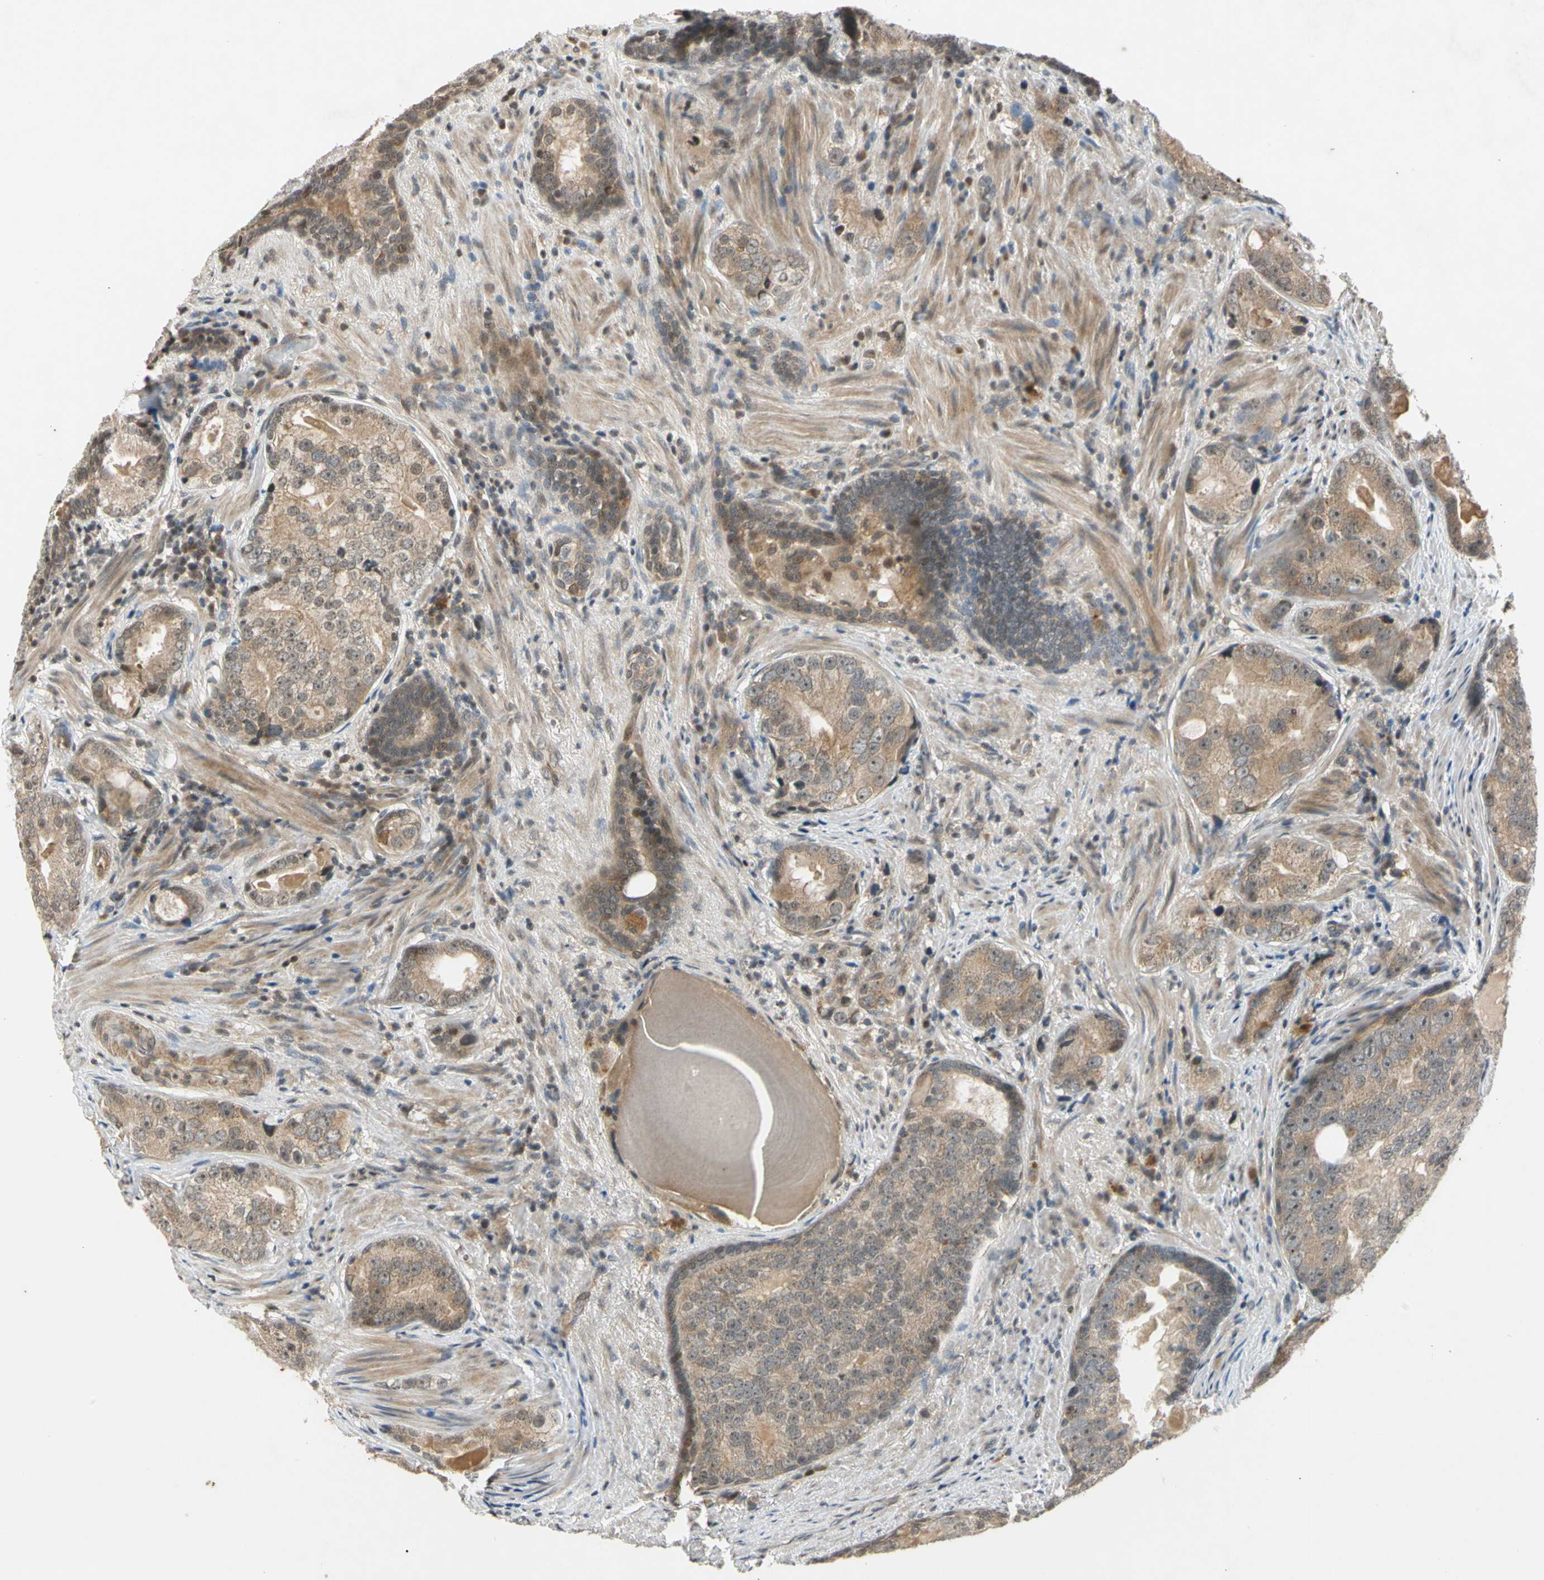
{"staining": {"intensity": "moderate", "quantity": ">75%", "location": "cytoplasmic/membranous"}, "tissue": "prostate cancer", "cell_type": "Tumor cells", "image_type": "cancer", "snomed": [{"axis": "morphology", "description": "Adenocarcinoma, High grade"}, {"axis": "topography", "description": "Prostate"}], "caption": "Approximately >75% of tumor cells in prostate cancer (adenocarcinoma (high-grade)) show moderate cytoplasmic/membranous protein staining as visualized by brown immunohistochemical staining.", "gene": "EFNB2", "patient": {"sex": "male", "age": 66}}